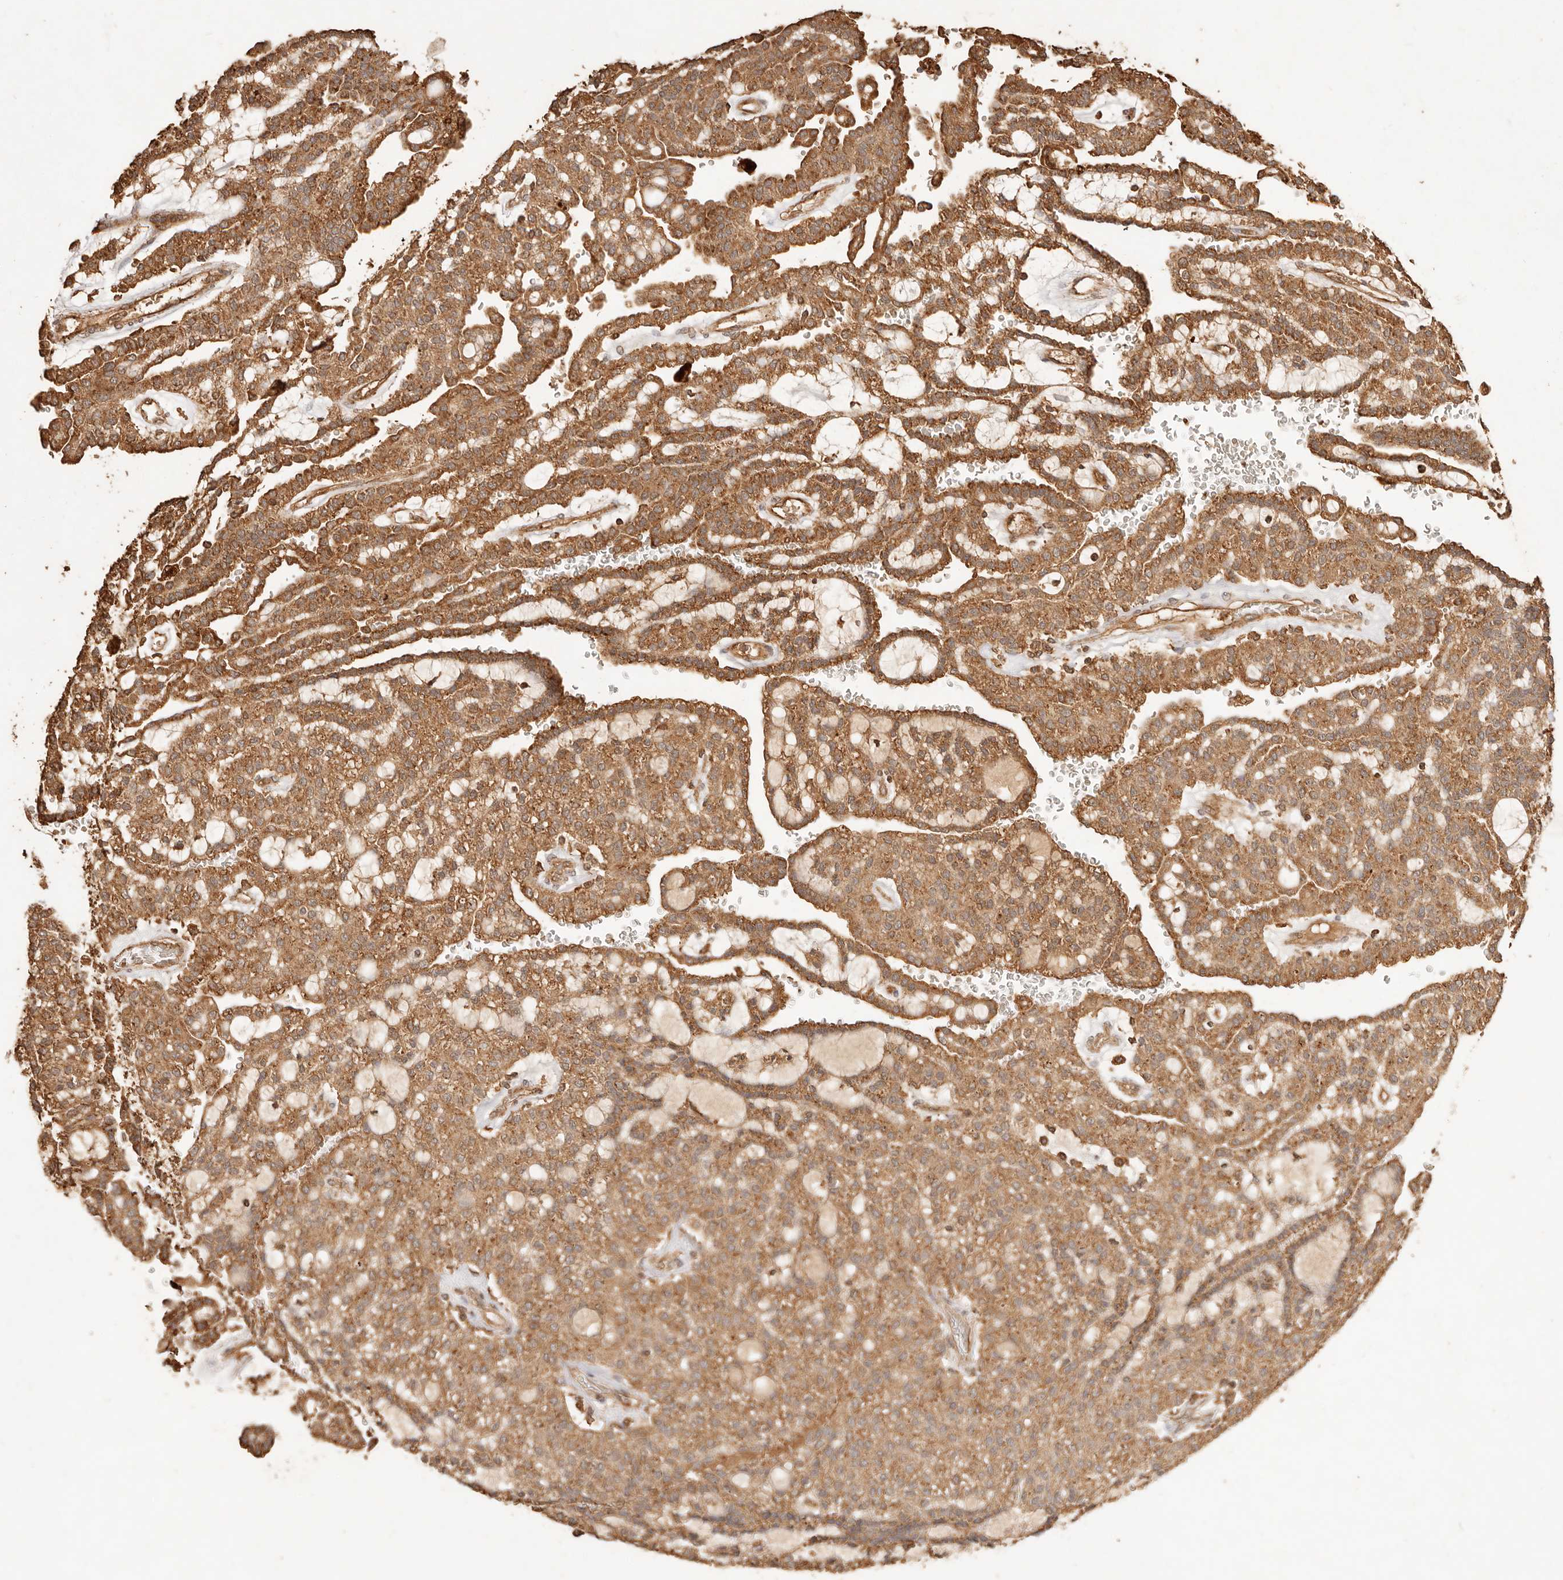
{"staining": {"intensity": "moderate", "quantity": ">75%", "location": "cytoplasmic/membranous"}, "tissue": "renal cancer", "cell_type": "Tumor cells", "image_type": "cancer", "snomed": [{"axis": "morphology", "description": "Adenocarcinoma, NOS"}, {"axis": "topography", "description": "Kidney"}], "caption": "This is an image of immunohistochemistry (IHC) staining of renal cancer (adenocarcinoma), which shows moderate positivity in the cytoplasmic/membranous of tumor cells.", "gene": "FAM180B", "patient": {"sex": "male", "age": 63}}